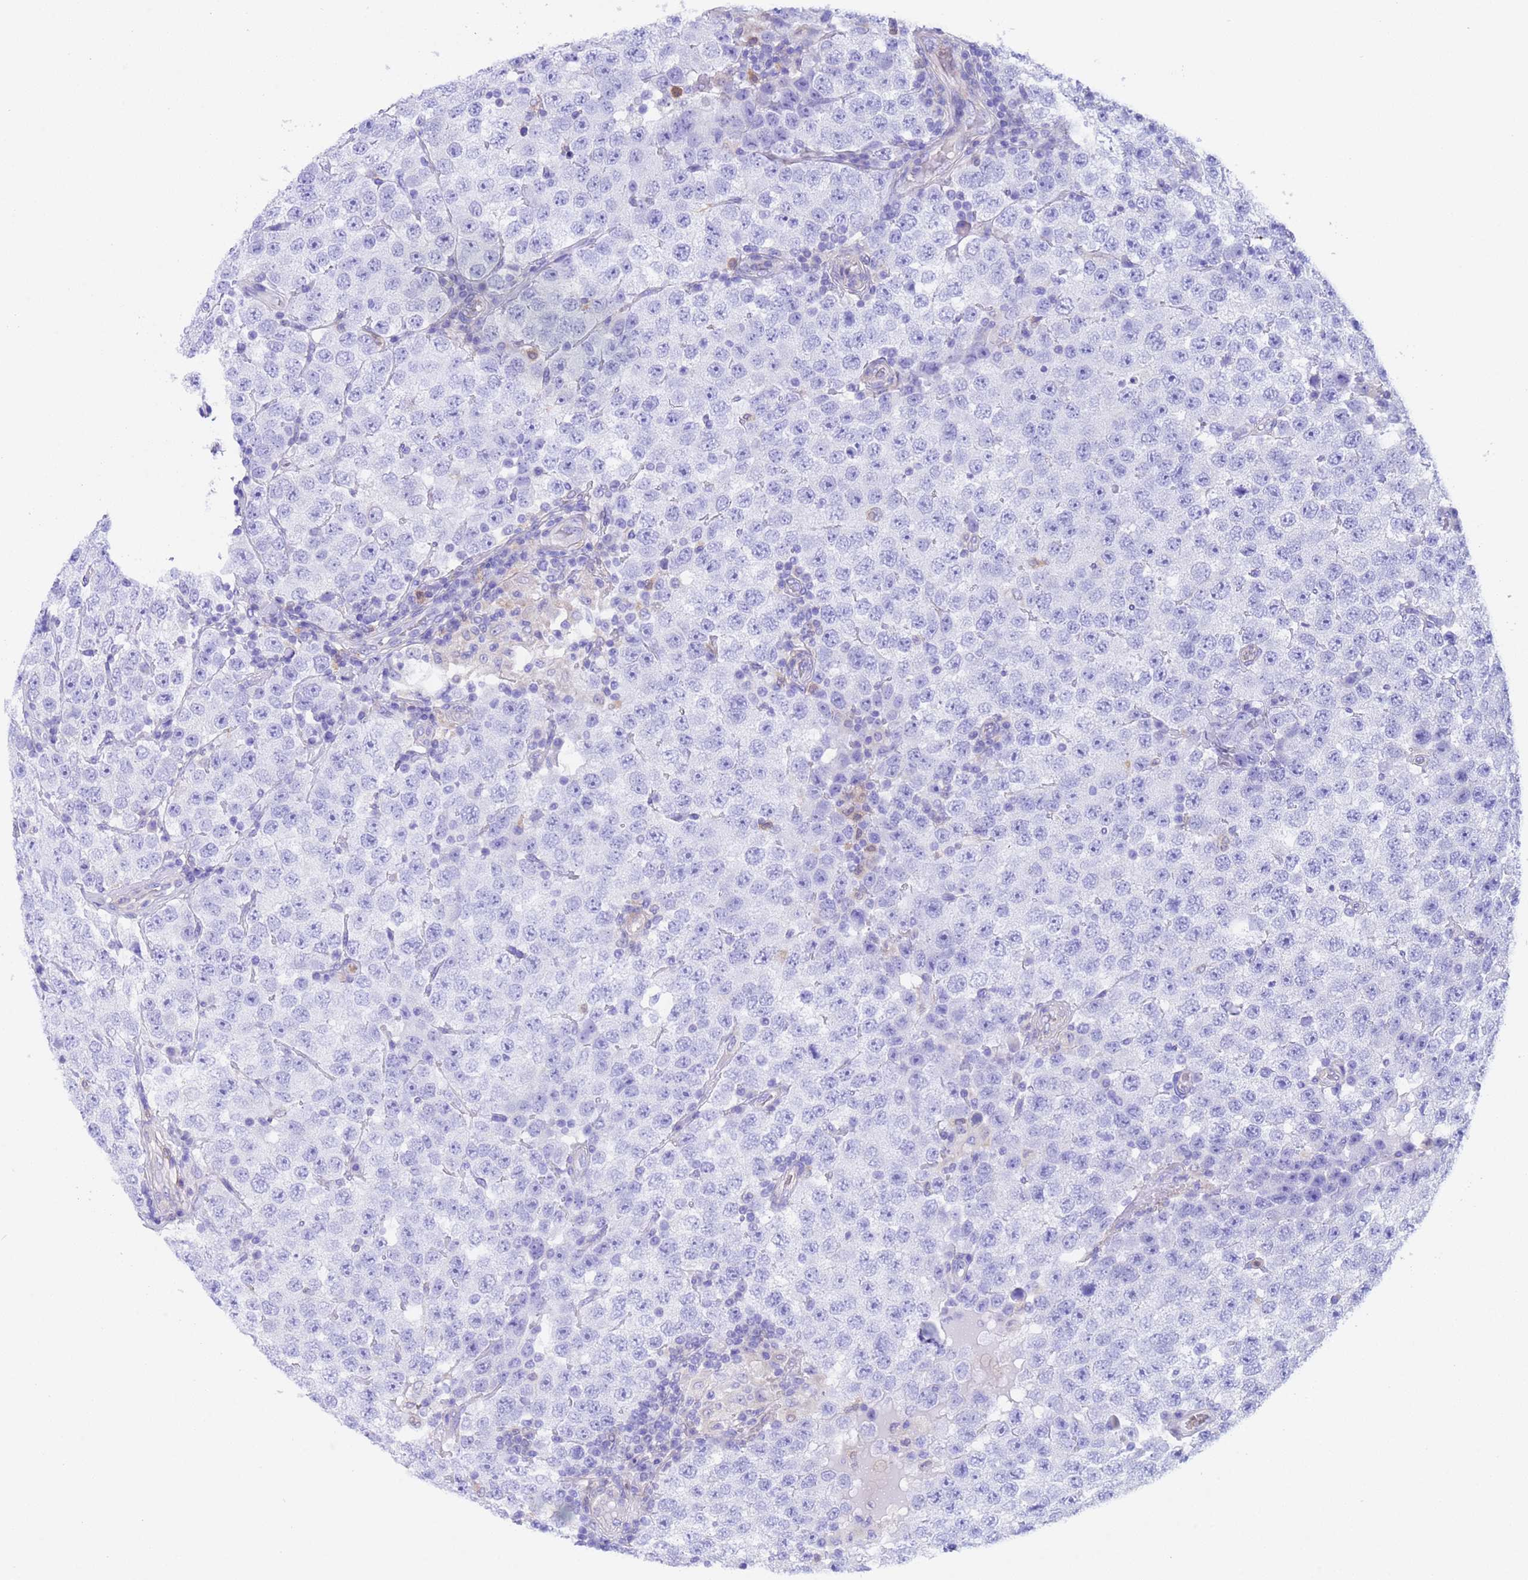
{"staining": {"intensity": "negative", "quantity": "none", "location": "none"}, "tissue": "testis cancer", "cell_type": "Tumor cells", "image_type": "cancer", "snomed": [{"axis": "morphology", "description": "Seminoma, NOS"}, {"axis": "topography", "description": "Testis"}], "caption": "Testis cancer stained for a protein using IHC exhibits no staining tumor cells.", "gene": "C6orf47", "patient": {"sex": "male", "age": 28}}